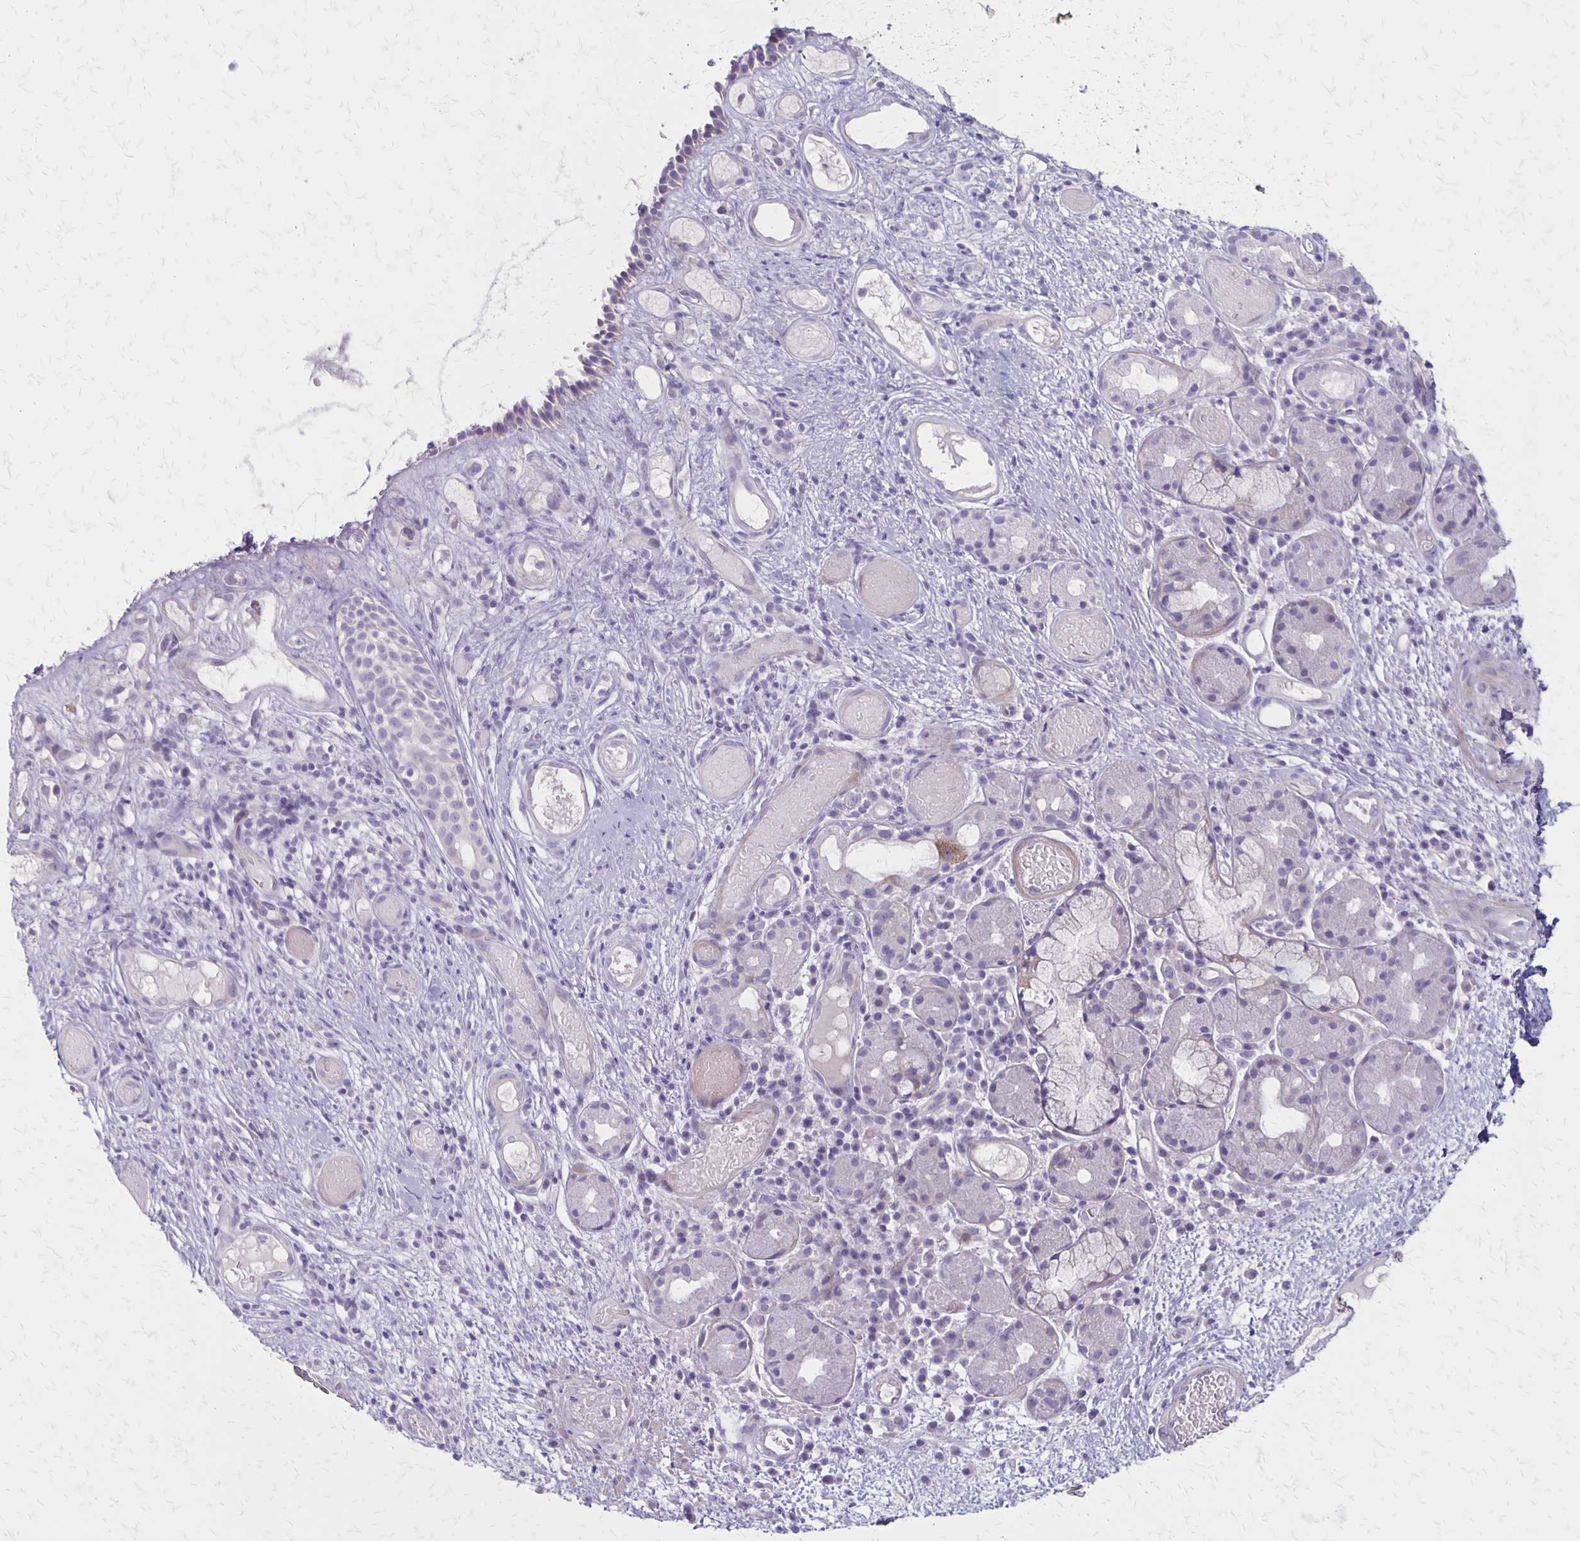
{"staining": {"intensity": "weak", "quantity": "<25%", "location": "cytoplasmic/membranous"}, "tissue": "nasopharynx", "cell_type": "Respiratory epithelial cells", "image_type": "normal", "snomed": [{"axis": "morphology", "description": "Normal tissue, NOS"}, {"axis": "morphology", "description": "Inflammation, NOS"}, {"axis": "topography", "description": "Nasopharynx"}], "caption": "The image reveals no significant staining in respiratory epithelial cells of nasopharynx. (DAB (3,3'-diaminobenzidine) immunohistochemistry (IHC) with hematoxylin counter stain).", "gene": "HOMER1", "patient": {"sex": "male", "age": 54}}